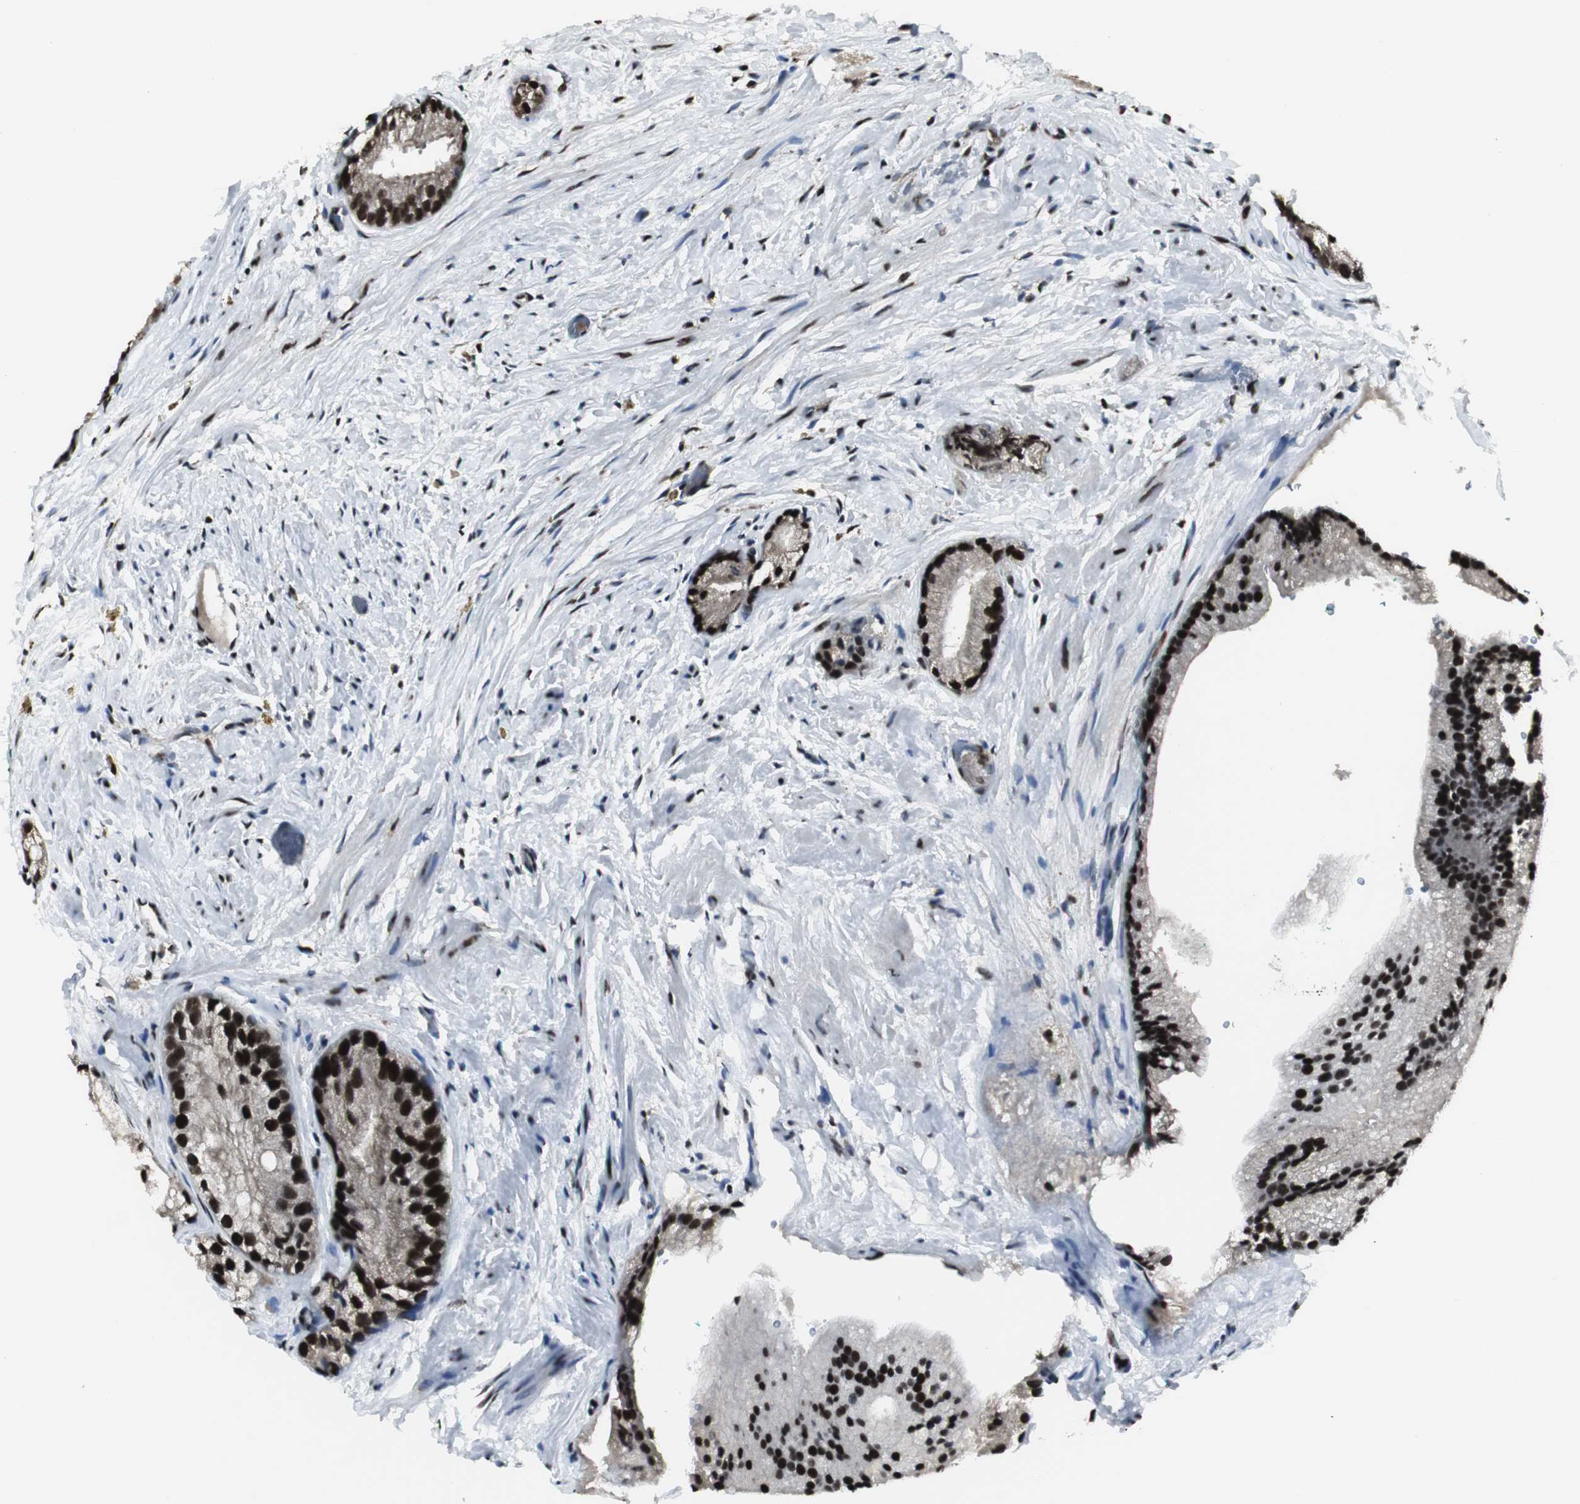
{"staining": {"intensity": "strong", "quantity": ">75%", "location": "nuclear"}, "tissue": "prostate cancer", "cell_type": "Tumor cells", "image_type": "cancer", "snomed": [{"axis": "morphology", "description": "Adenocarcinoma, Low grade"}, {"axis": "topography", "description": "Prostate"}], "caption": "Prostate adenocarcinoma (low-grade) tissue exhibits strong nuclear staining in about >75% of tumor cells, visualized by immunohistochemistry.", "gene": "PARN", "patient": {"sex": "male", "age": 69}}